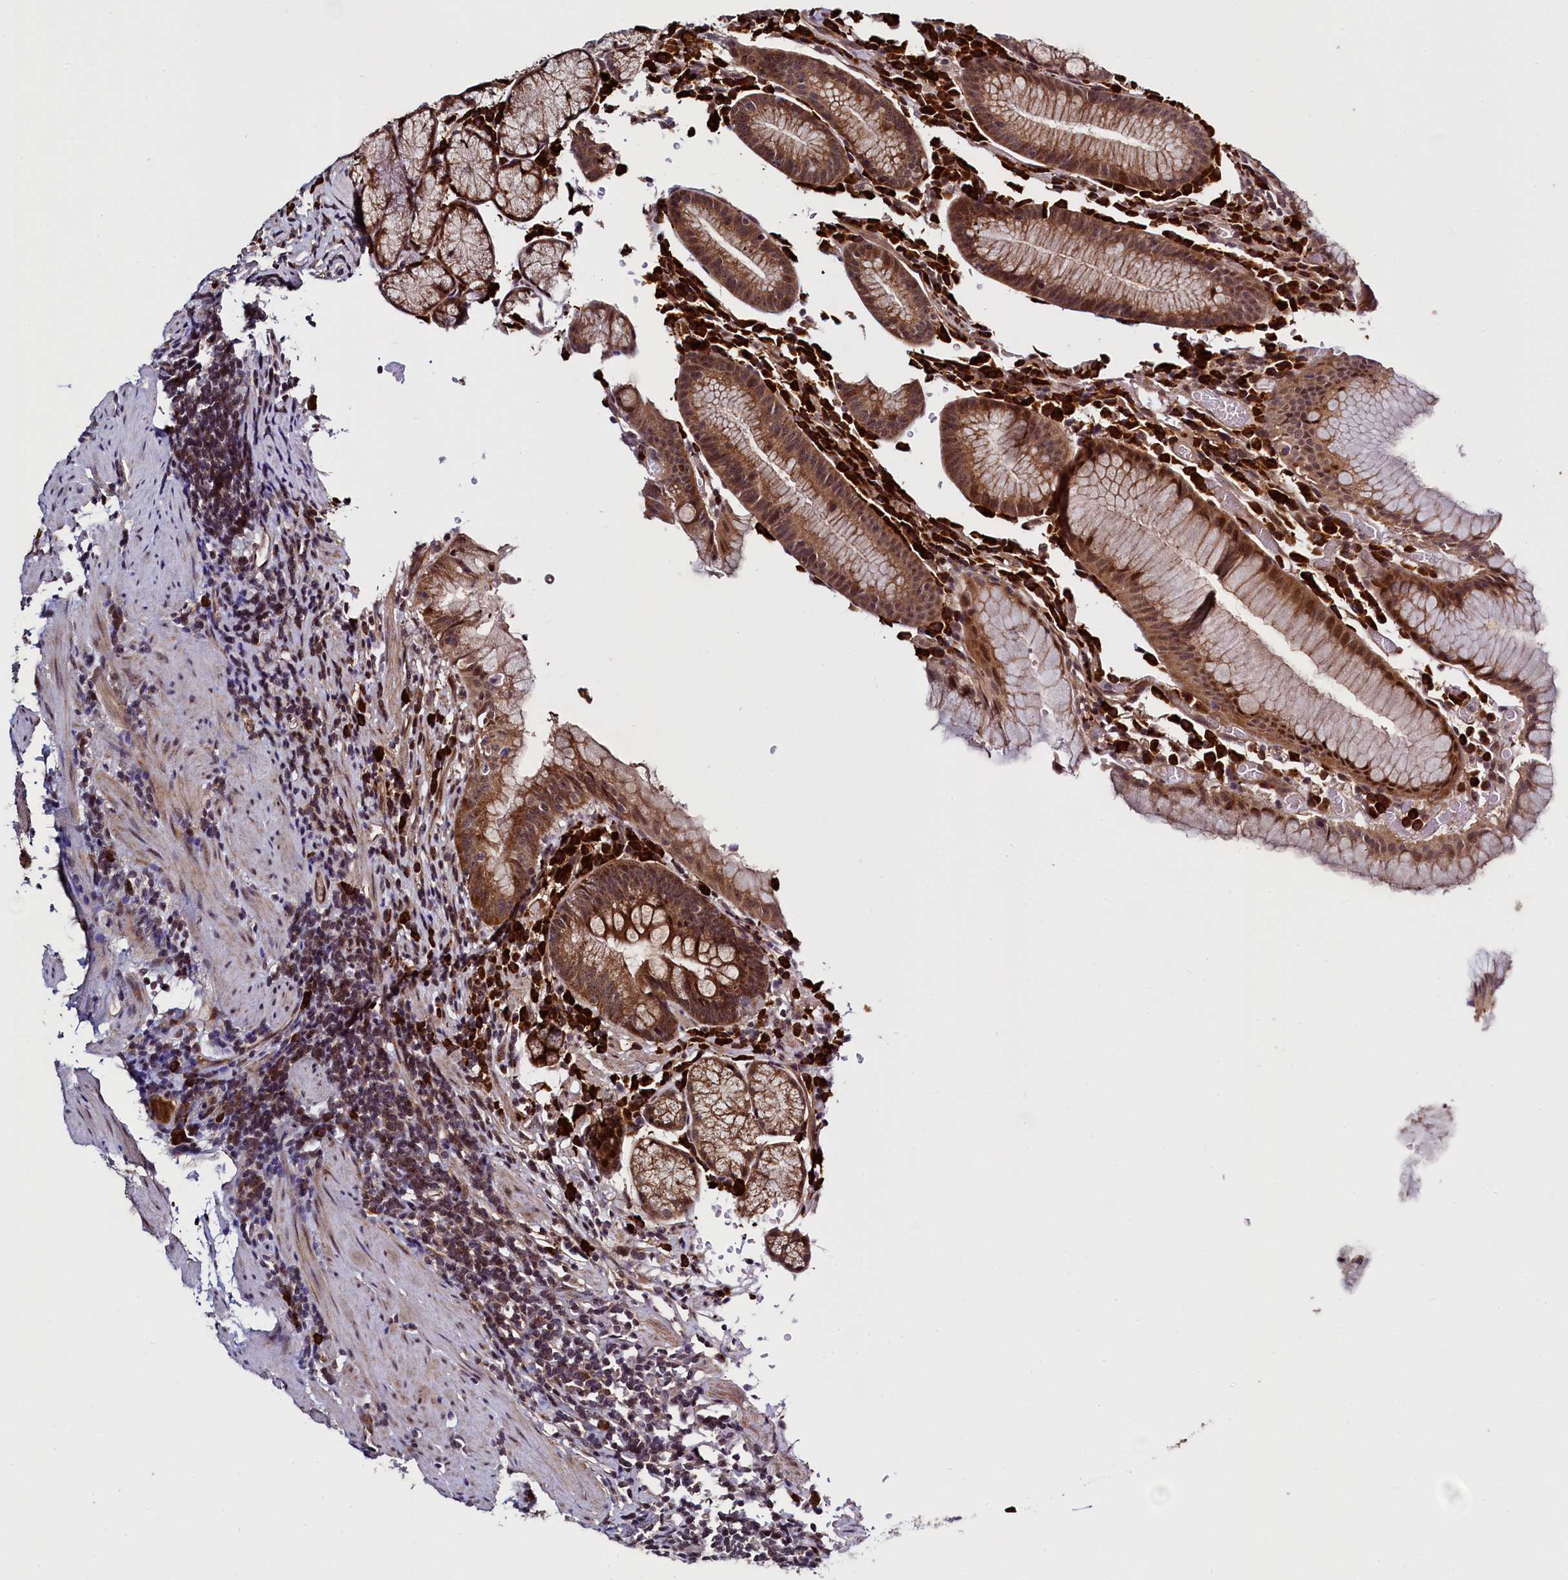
{"staining": {"intensity": "moderate", "quantity": ">75%", "location": "cytoplasmic/membranous"}, "tissue": "stomach", "cell_type": "Glandular cells", "image_type": "normal", "snomed": [{"axis": "morphology", "description": "Normal tissue, NOS"}, {"axis": "topography", "description": "Stomach"}], "caption": "DAB (3,3'-diaminobenzidine) immunohistochemical staining of normal human stomach reveals moderate cytoplasmic/membranous protein expression in about >75% of glandular cells. Nuclei are stained in blue.", "gene": "RBFA", "patient": {"sex": "male", "age": 55}}